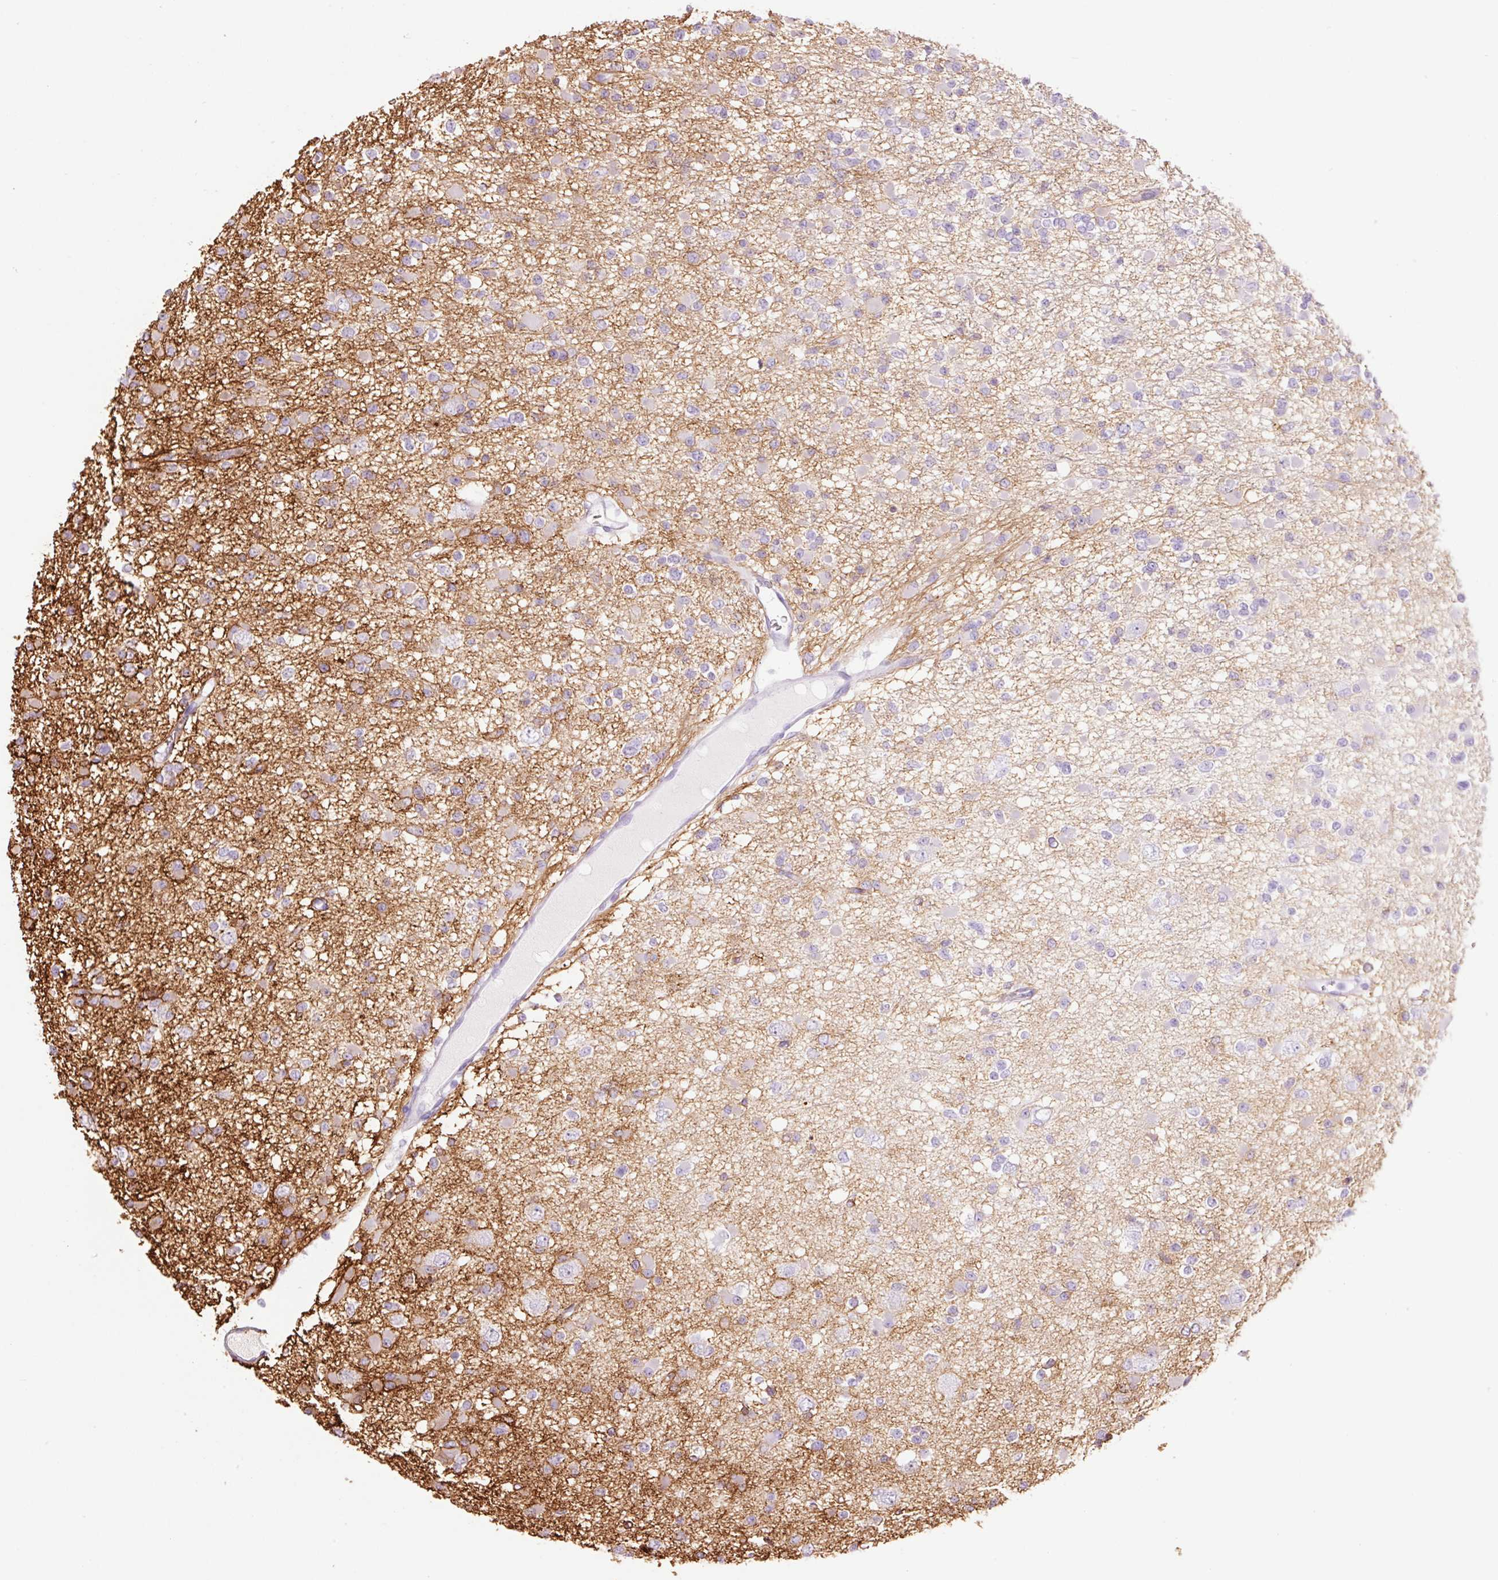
{"staining": {"intensity": "weak", "quantity": "<25%", "location": "cytoplasmic/membranous"}, "tissue": "glioma", "cell_type": "Tumor cells", "image_type": "cancer", "snomed": [{"axis": "morphology", "description": "Glioma, malignant, Low grade"}, {"axis": "topography", "description": "Brain"}], "caption": "Histopathology image shows no protein expression in tumor cells of malignant glioma (low-grade) tissue.", "gene": "SLC1A4", "patient": {"sex": "female", "age": 22}}